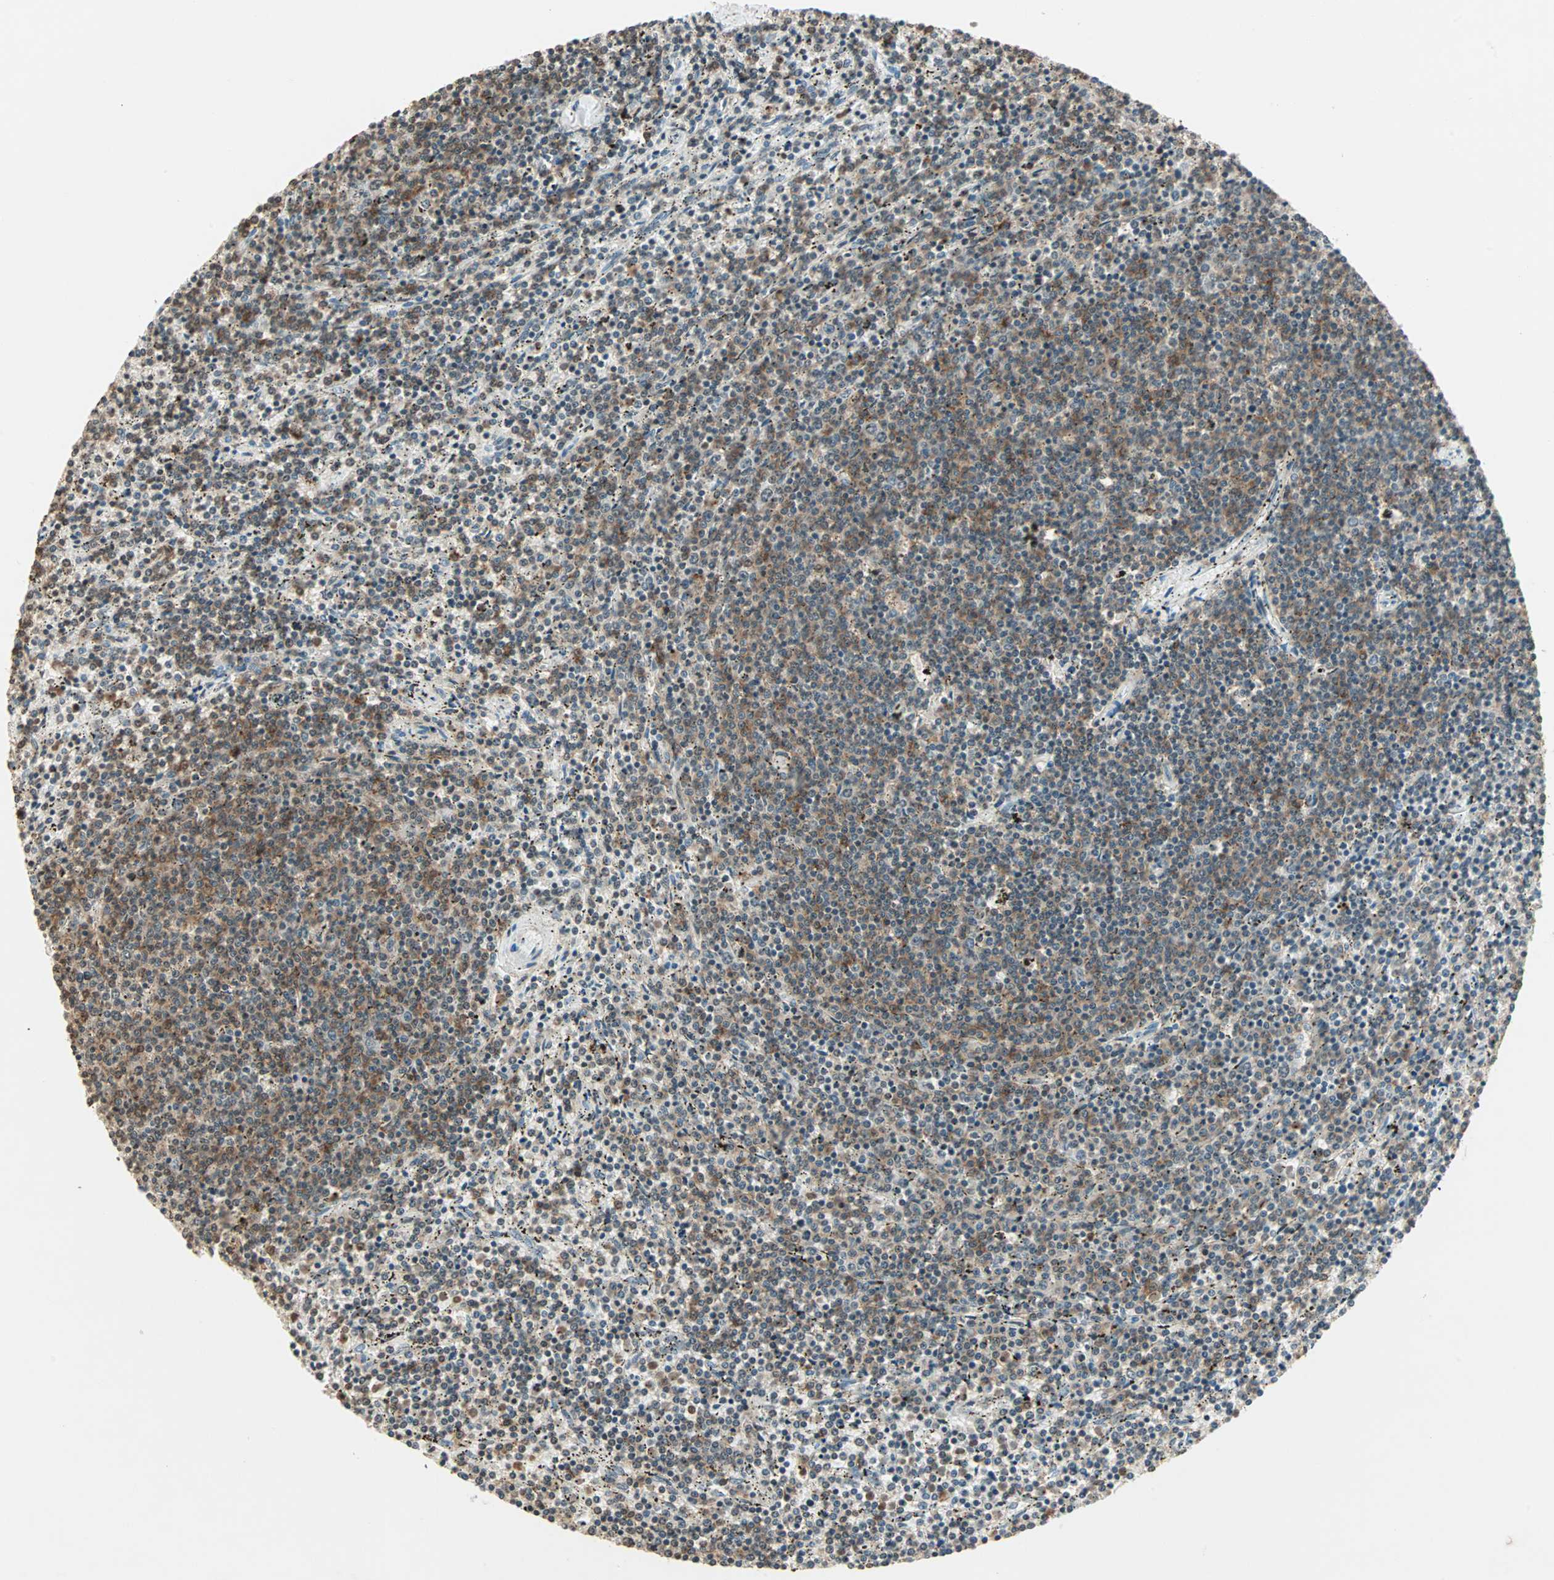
{"staining": {"intensity": "weak", "quantity": "25%-75%", "location": "cytoplasmic/membranous,nuclear"}, "tissue": "lymphoma", "cell_type": "Tumor cells", "image_type": "cancer", "snomed": [{"axis": "morphology", "description": "Malignant lymphoma, non-Hodgkin's type, Low grade"}, {"axis": "topography", "description": "Spleen"}], "caption": "Protein staining of low-grade malignant lymphoma, non-Hodgkin's type tissue displays weak cytoplasmic/membranous and nuclear expression in about 25%-75% of tumor cells.", "gene": "PRELID1", "patient": {"sex": "female", "age": 50}}